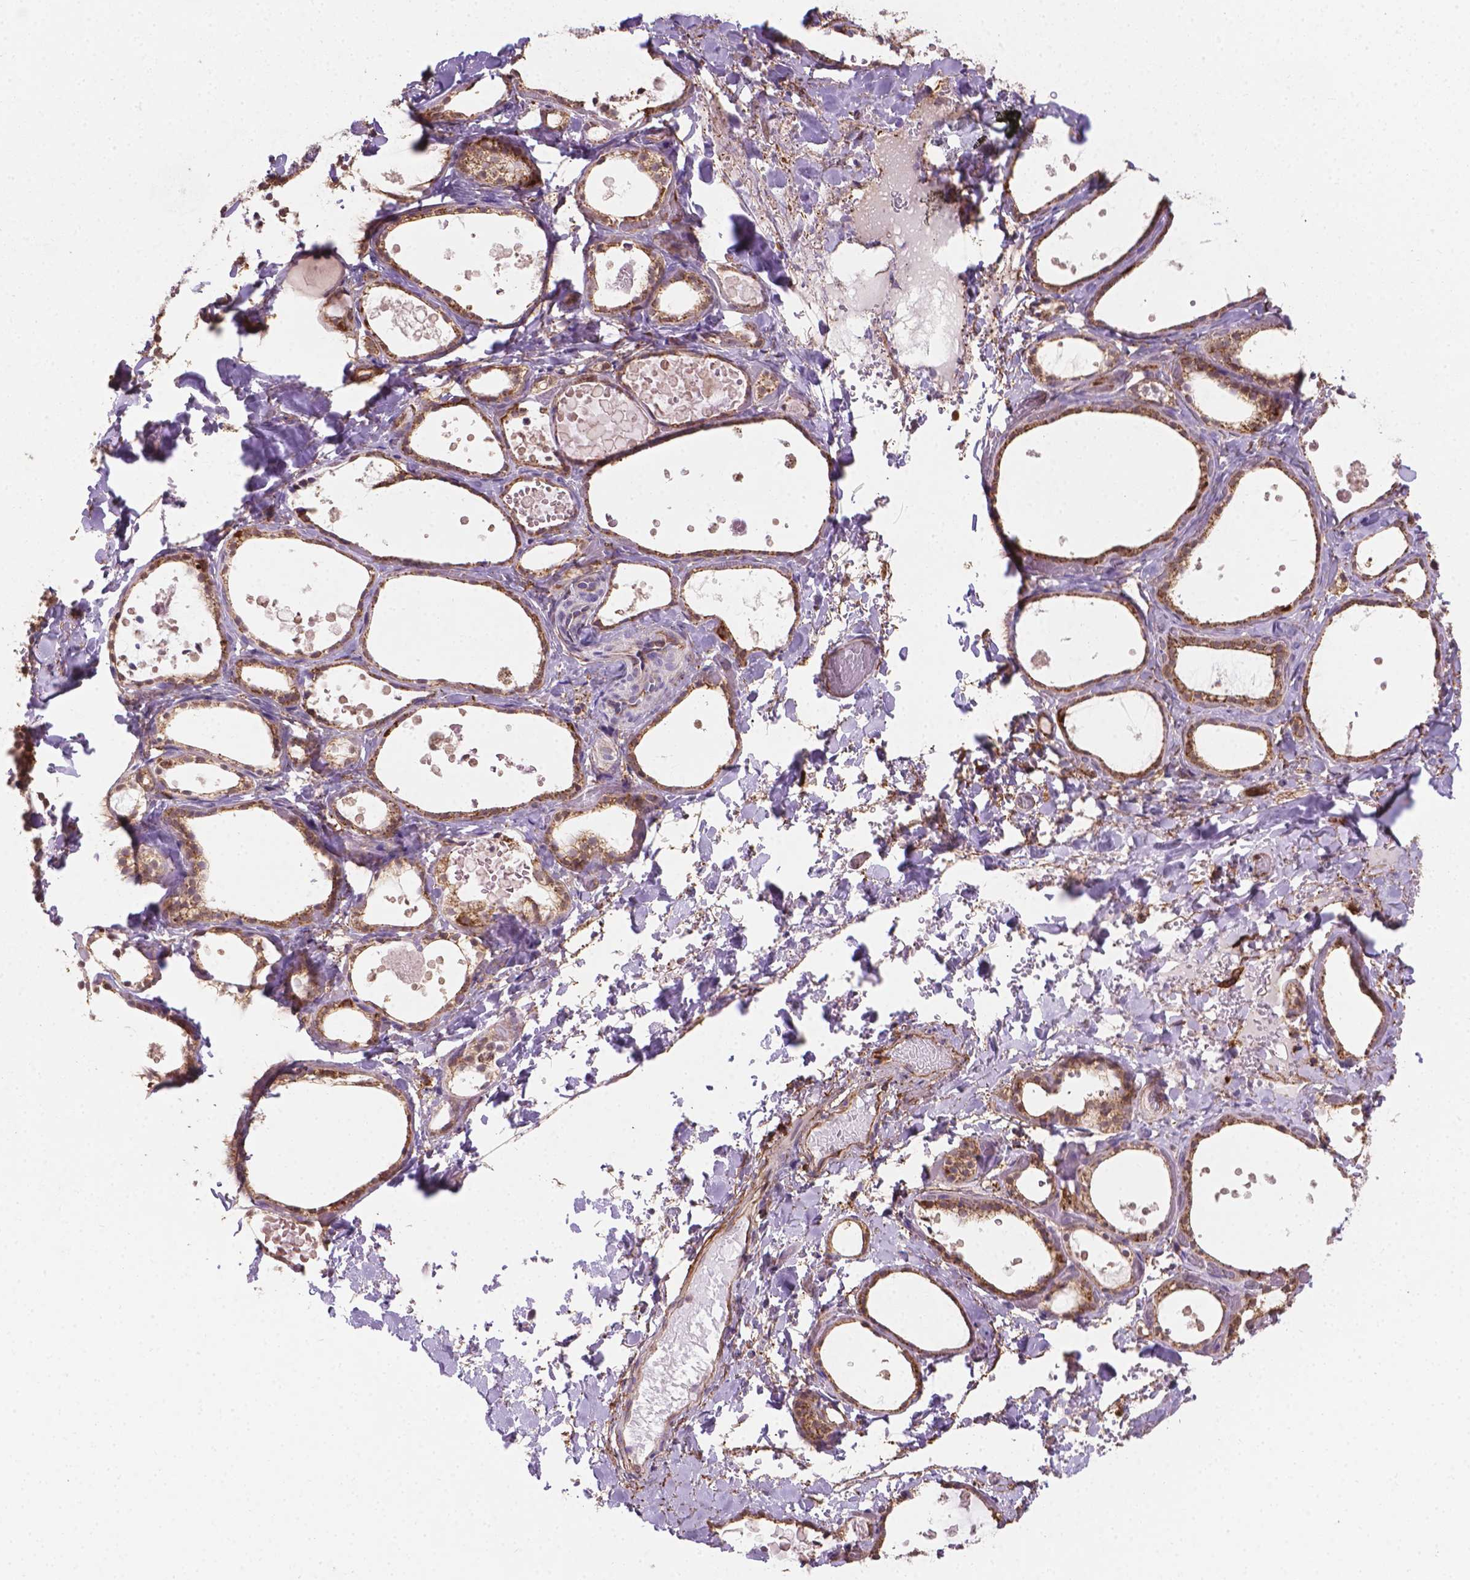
{"staining": {"intensity": "moderate", "quantity": ">75%", "location": "cytoplasmic/membranous"}, "tissue": "thyroid gland", "cell_type": "Glandular cells", "image_type": "normal", "snomed": [{"axis": "morphology", "description": "Normal tissue, NOS"}, {"axis": "topography", "description": "Thyroid gland"}], "caption": "Immunohistochemical staining of unremarkable human thyroid gland demonstrates moderate cytoplasmic/membranous protein positivity in approximately >75% of glandular cells.", "gene": "TCAF1", "patient": {"sex": "female", "age": 56}}